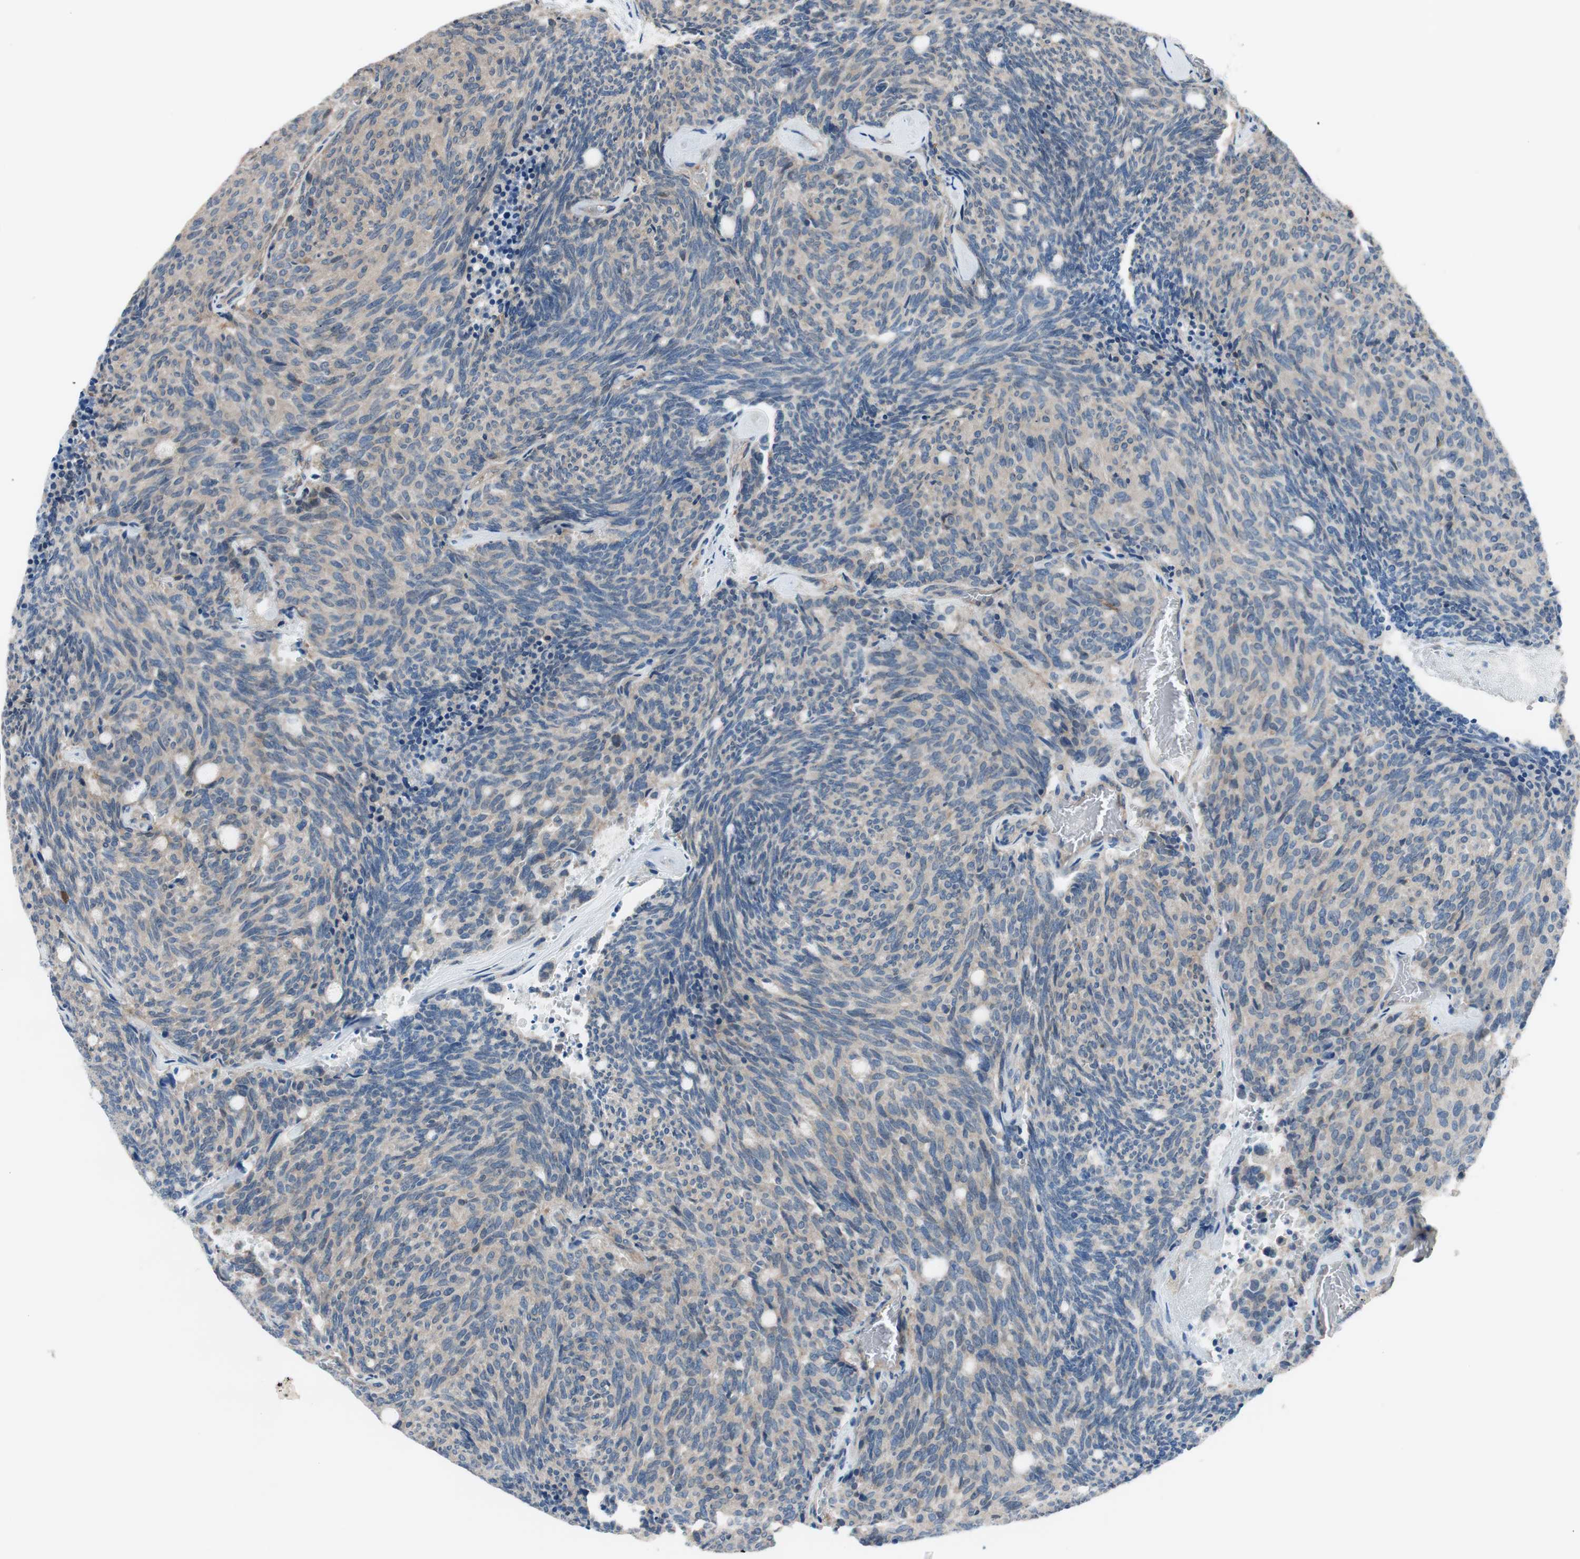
{"staining": {"intensity": "weak", "quantity": ">75%", "location": "cytoplasmic/membranous"}, "tissue": "carcinoid", "cell_type": "Tumor cells", "image_type": "cancer", "snomed": [{"axis": "morphology", "description": "Carcinoid, malignant, NOS"}, {"axis": "topography", "description": "Pancreas"}], "caption": "High-magnification brightfield microscopy of carcinoid stained with DAB (3,3'-diaminobenzidine) (brown) and counterstained with hematoxylin (blue). tumor cells exhibit weak cytoplasmic/membranous staining is seen in about>75% of cells. Ihc stains the protein in brown and the nuclei are stained blue.", "gene": "CALML3", "patient": {"sex": "female", "age": 54}}